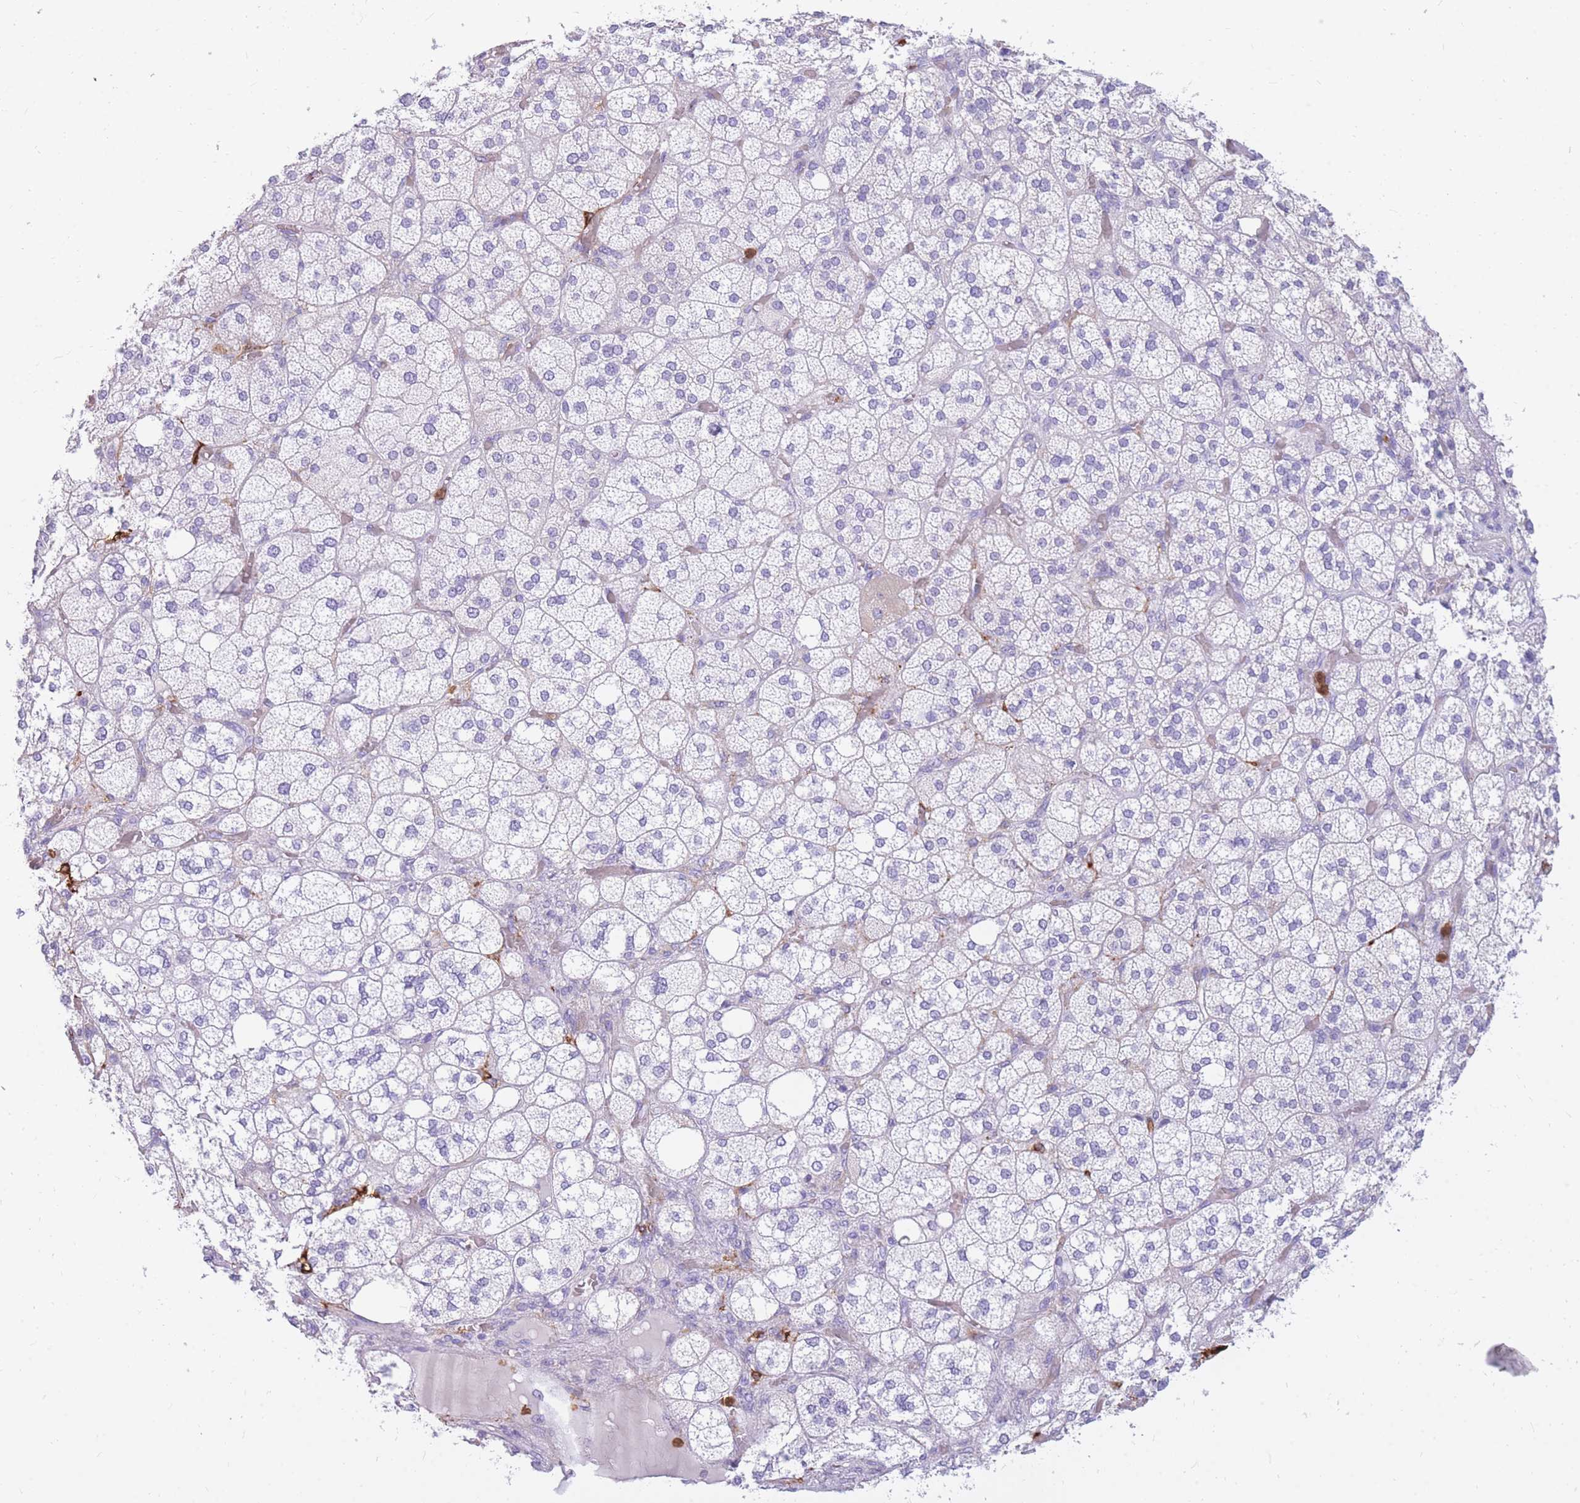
{"staining": {"intensity": "negative", "quantity": "none", "location": "none"}, "tissue": "adrenal gland", "cell_type": "Glandular cells", "image_type": "normal", "snomed": [{"axis": "morphology", "description": "Normal tissue, NOS"}, {"axis": "topography", "description": "Adrenal gland"}], "caption": "This is a micrograph of immunohistochemistry (IHC) staining of normal adrenal gland, which shows no staining in glandular cells.", "gene": "TPSAB1", "patient": {"sex": "male", "age": 61}}